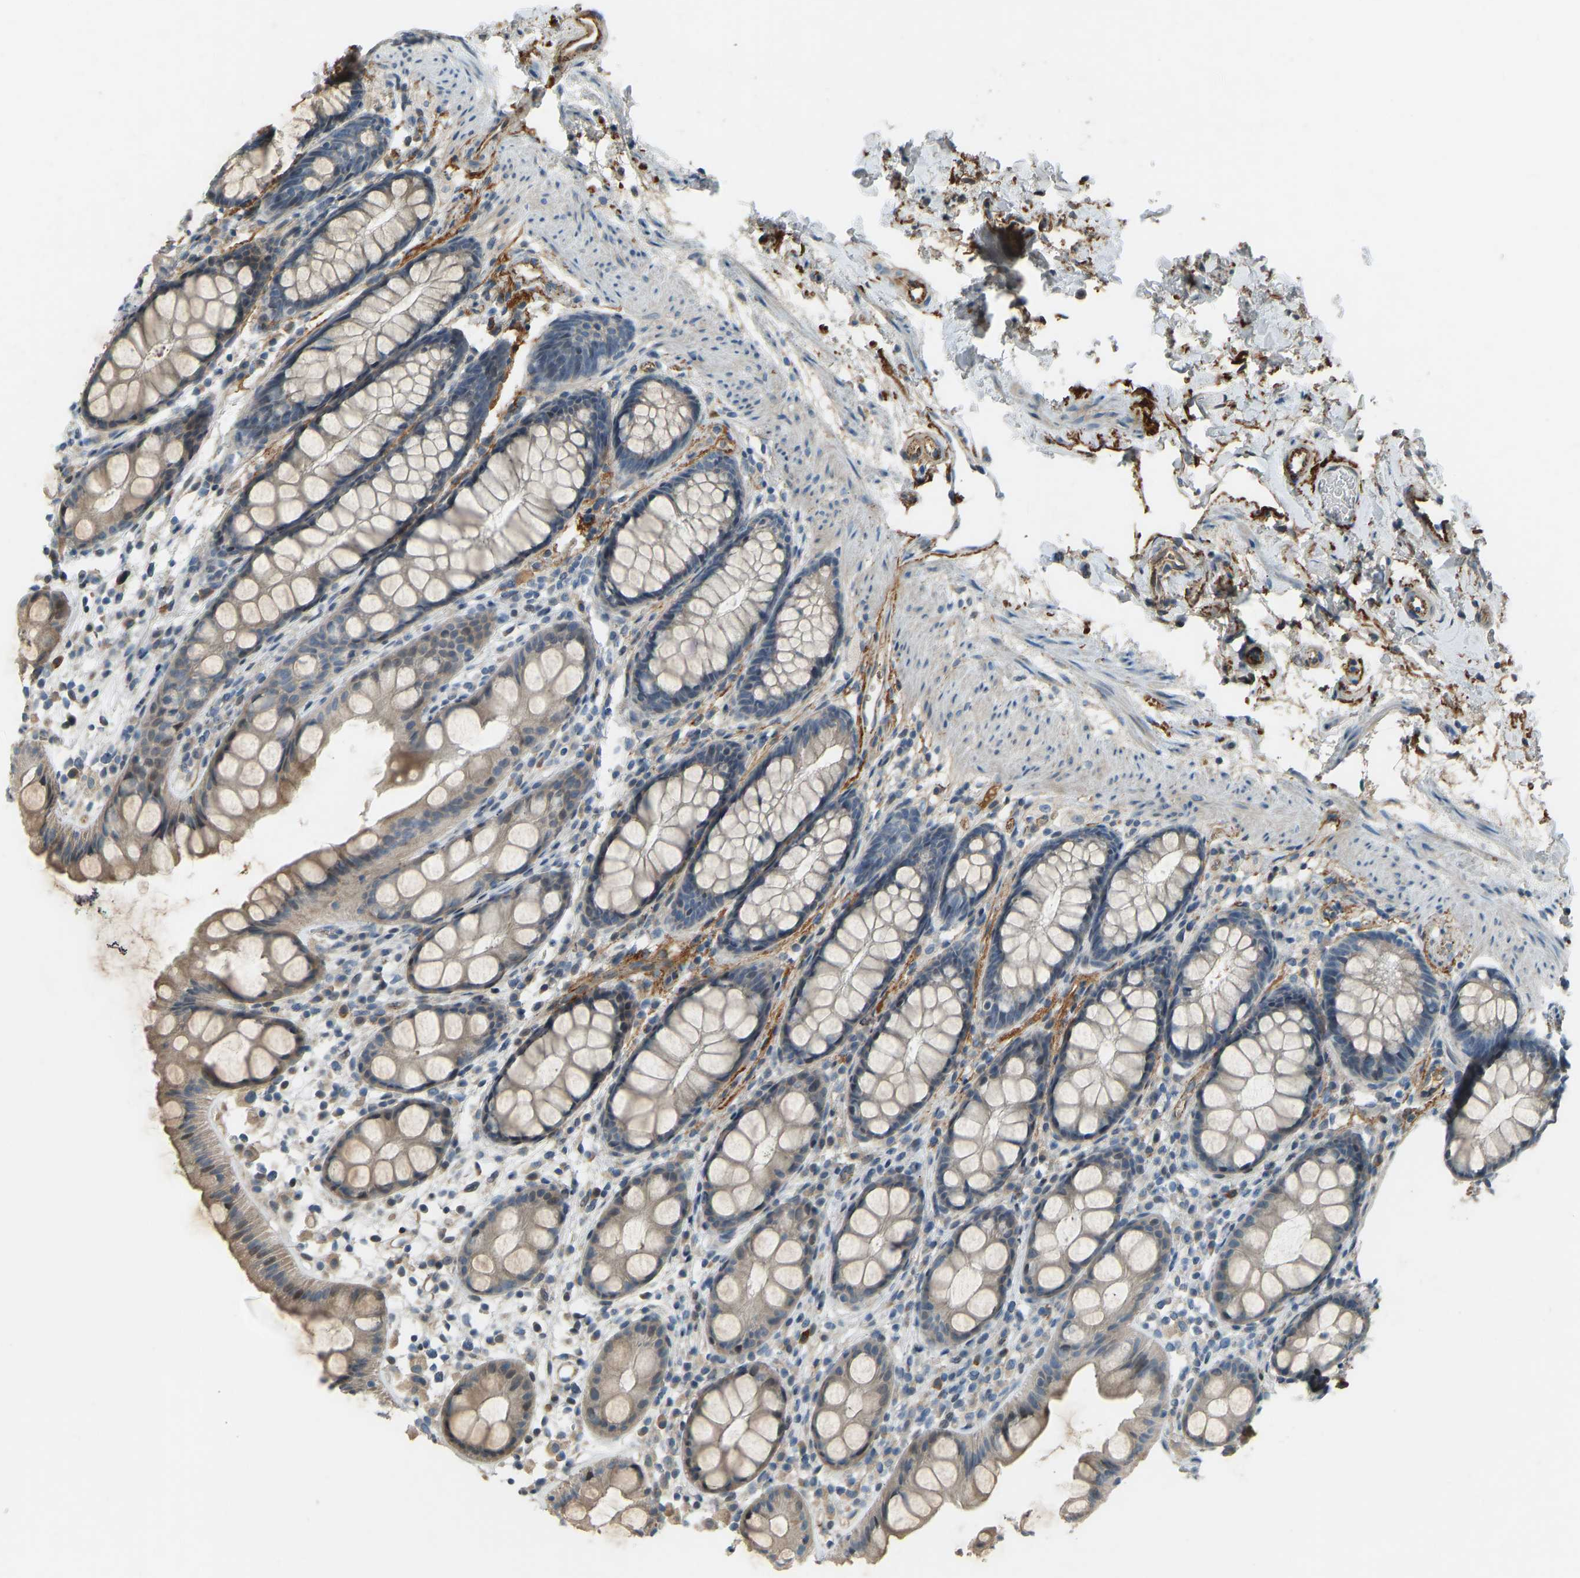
{"staining": {"intensity": "weak", "quantity": ">75%", "location": "cytoplasmic/membranous"}, "tissue": "rectum", "cell_type": "Glandular cells", "image_type": "normal", "snomed": [{"axis": "morphology", "description": "Normal tissue, NOS"}, {"axis": "topography", "description": "Rectum"}], "caption": "Immunohistochemistry of benign human rectum displays low levels of weak cytoplasmic/membranous expression in approximately >75% of glandular cells.", "gene": "FBLN2", "patient": {"sex": "female", "age": 65}}